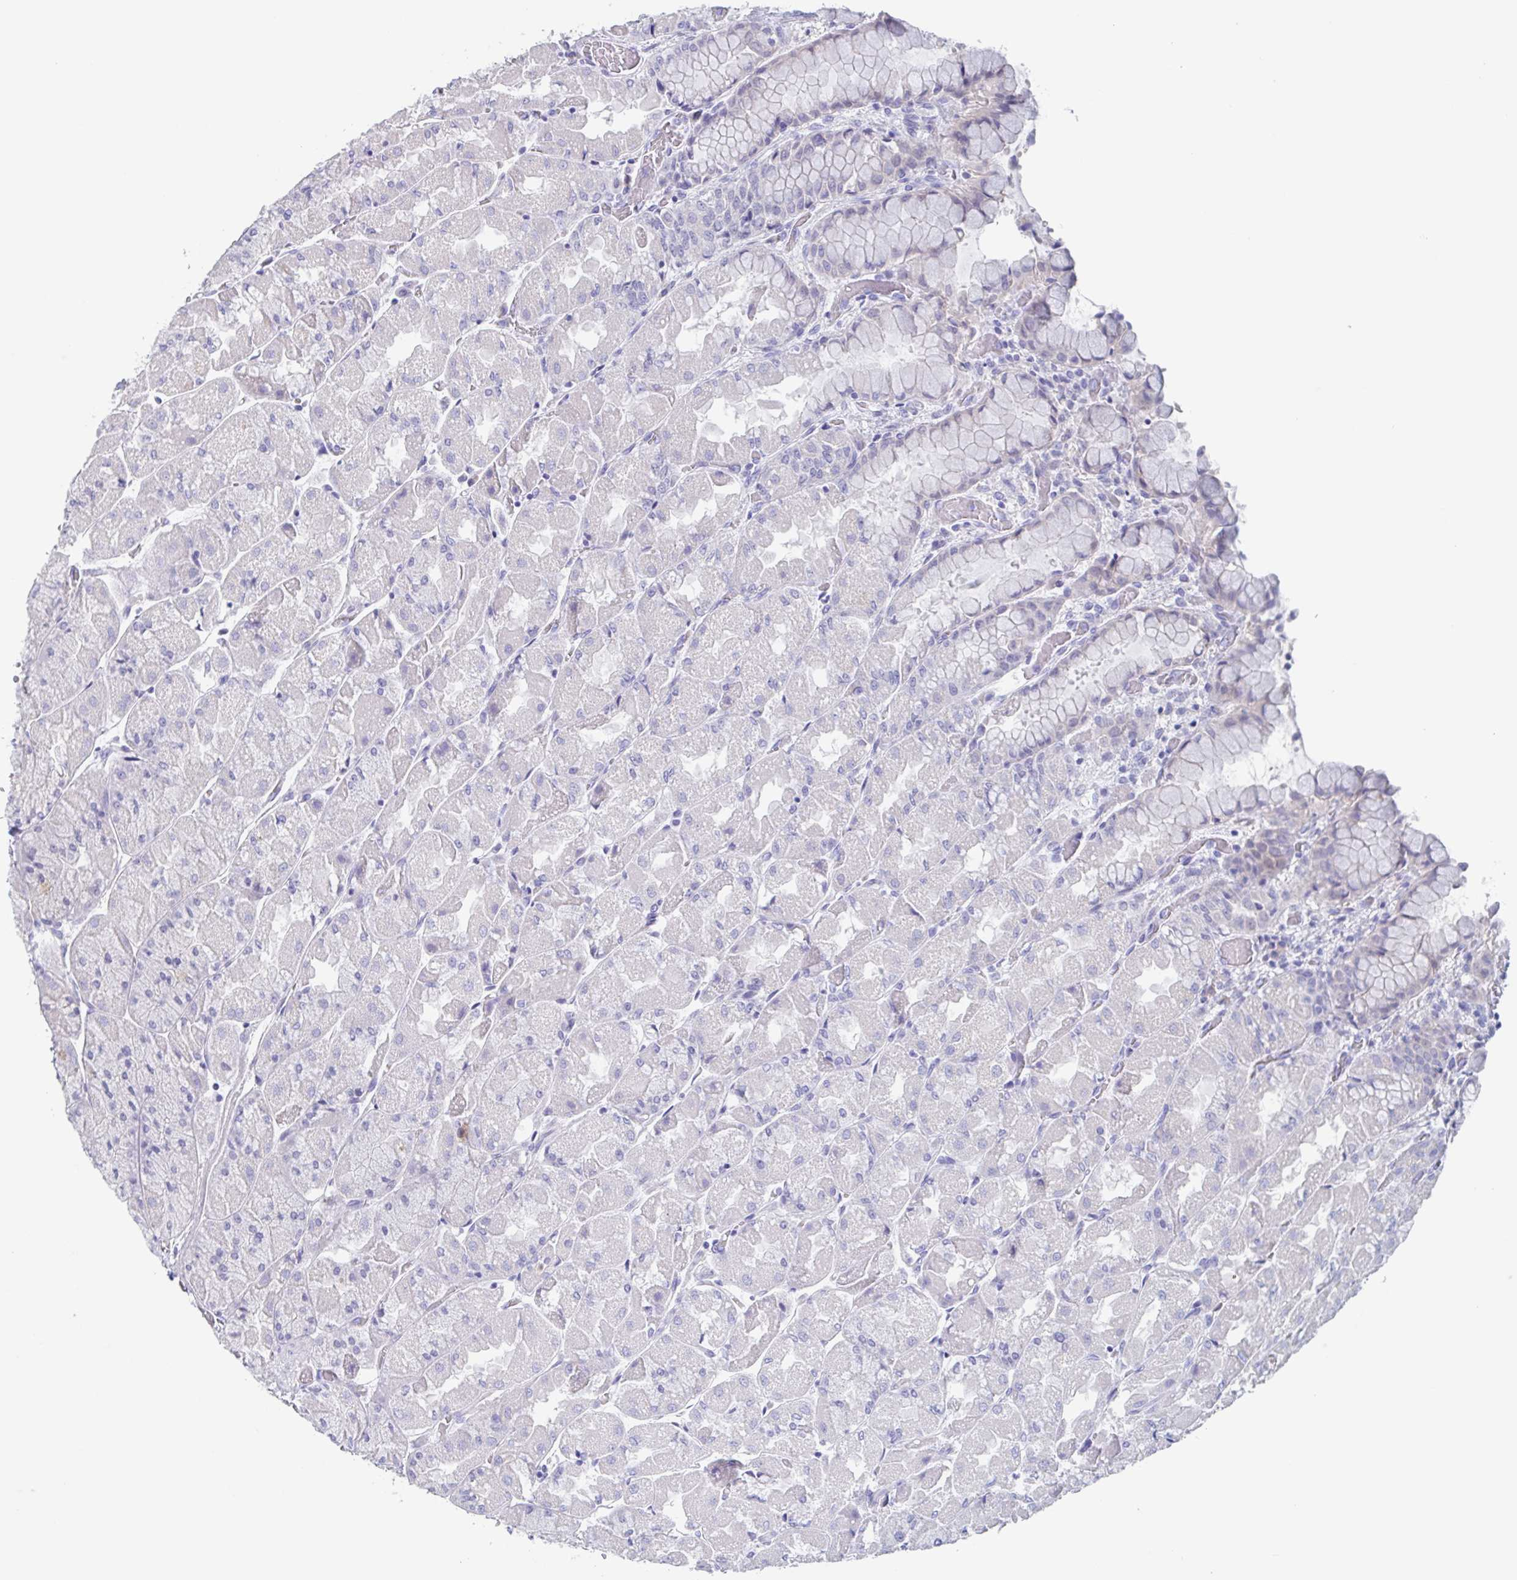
{"staining": {"intensity": "negative", "quantity": "none", "location": "none"}, "tissue": "stomach", "cell_type": "Glandular cells", "image_type": "normal", "snomed": [{"axis": "morphology", "description": "Normal tissue, NOS"}, {"axis": "topography", "description": "Stomach"}], "caption": "Micrograph shows no significant protein staining in glandular cells of normal stomach.", "gene": "NOXRED1", "patient": {"sex": "female", "age": 61}}